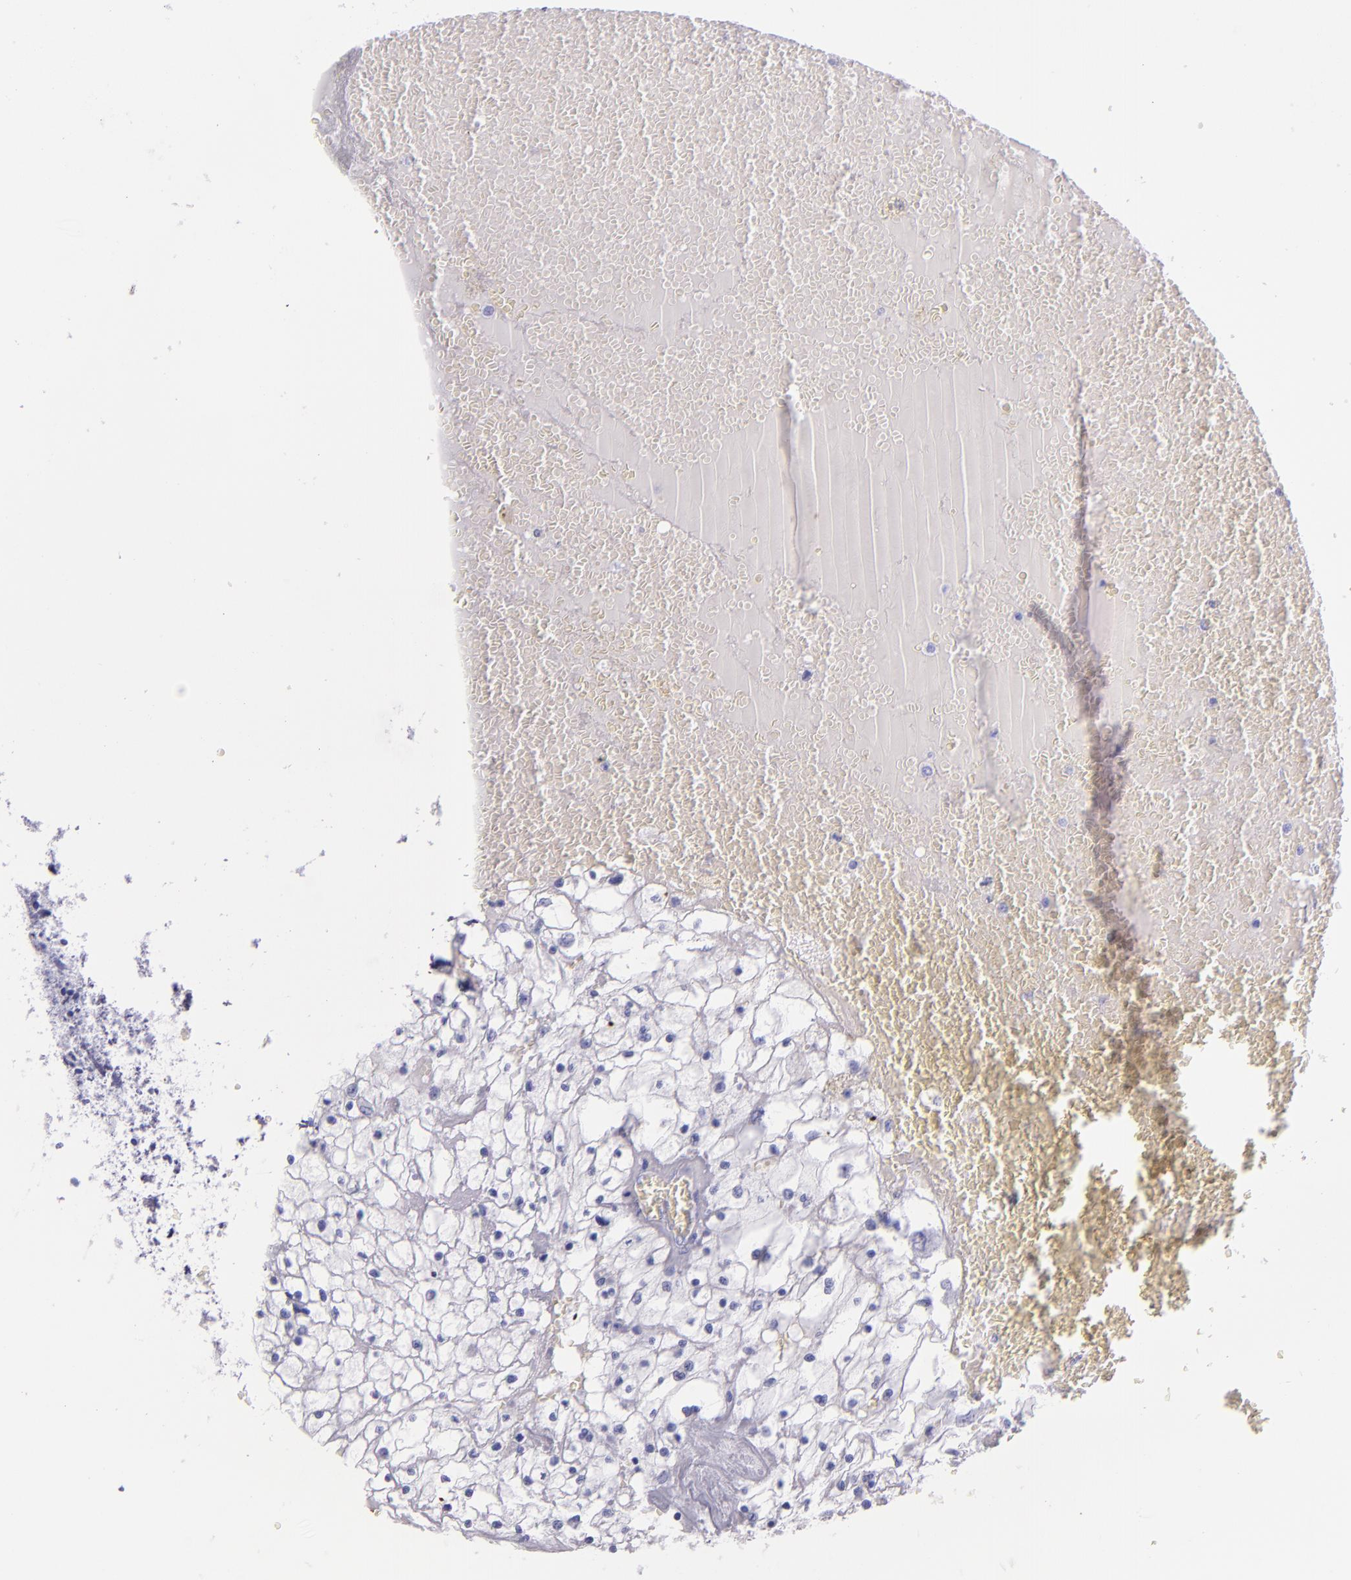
{"staining": {"intensity": "negative", "quantity": "none", "location": "none"}, "tissue": "renal cancer", "cell_type": "Tumor cells", "image_type": "cancer", "snomed": [{"axis": "morphology", "description": "Adenocarcinoma, NOS"}, {"axis": "topography", "description": "Kidney"}], "caption": "A photomicrograph of renal cancer stained for a protein exhibits no brown staining in tumor cells. (Stains: DAB (3,3'-diaminobenzidine) immunohistochemistry (IHC) with hematoxylin counter stain, Microscopy: brightfield microscopy at high magnification).", "gene": "SFTPA2", "patient": {"sex": "male", "age": 61}}